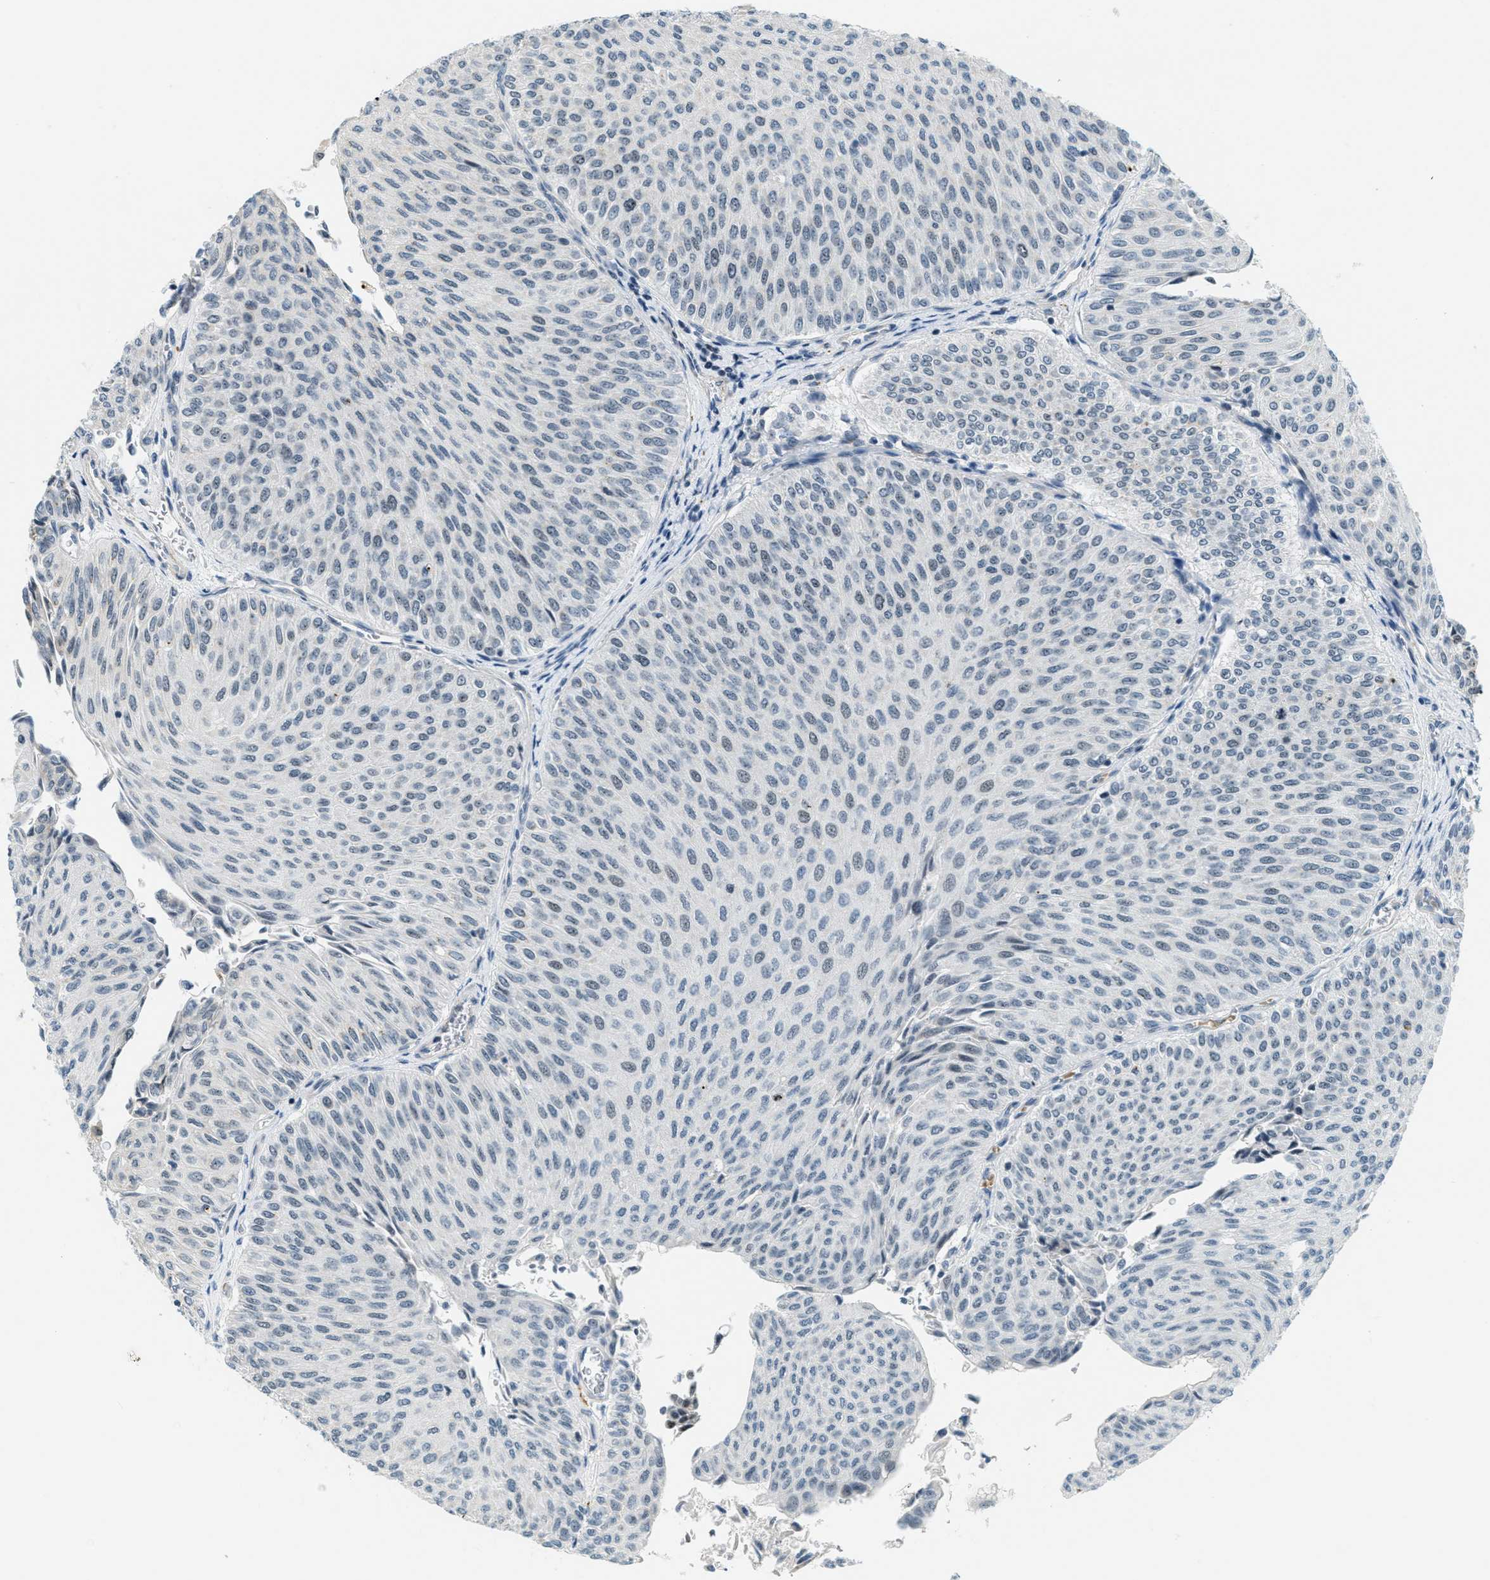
{"staining": {"intensity": "weak", "quantity": "<25%", "location": "nuclear"}, "tissue": "urothelial cancer", "cell_type": "Tumor cells", "image_type": "cancer", "snomed": [{"axis": "morphology", "description": "Urothelial carcinoma, Low grade"}, {"axis": "topography", "description": "Urinary bladder"}], "caption": "Tumor cells are negative for brown protein staining in urothelial cancer. (Immunohistochemistry, brightfield microscopy, high magnification).", "gene": "DDX47", "patient": {"sex": "male", "age": 78}}